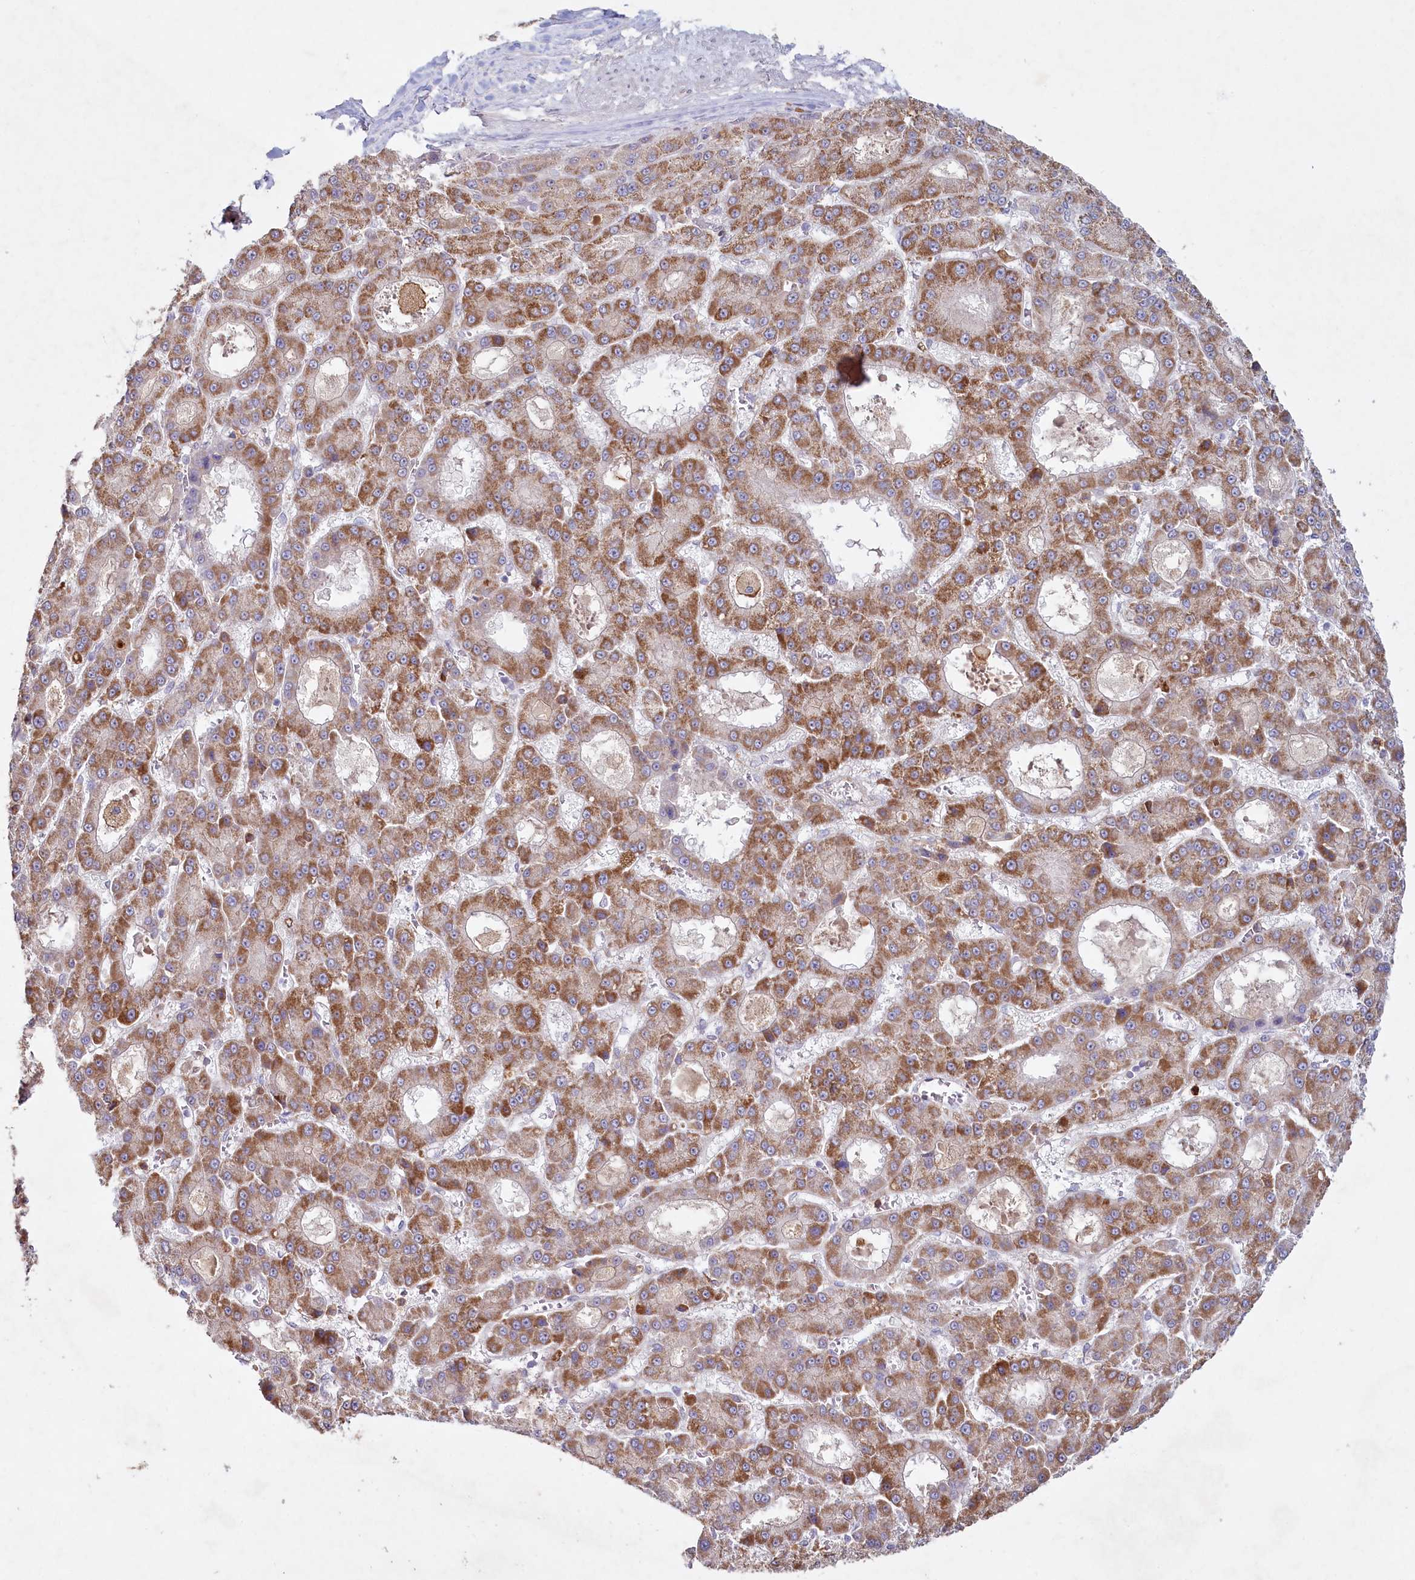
{"staining": {"intensity": "moderate", "quantity": ">75%", "location": "cytoplasmic/membranous"}, "tissue": "liver cancer", "cell_type": "Tumor cells", "image_type": "cancer", "snomed": [{"axis": "morphology", "description": "Carcinoma, Hepatocellular, NOS"}, {"axis": "topography", "description": "Liver"}], "caption": "The image shows immunohistochemical staining of hepatocellular carcinoma (liver). There is moderate cytoplasmic/membranous expression is seen in approximately >75% of tumor cells.", "gene": "ALDH3B1", "patient": {"sex": "male", "age": 70}}